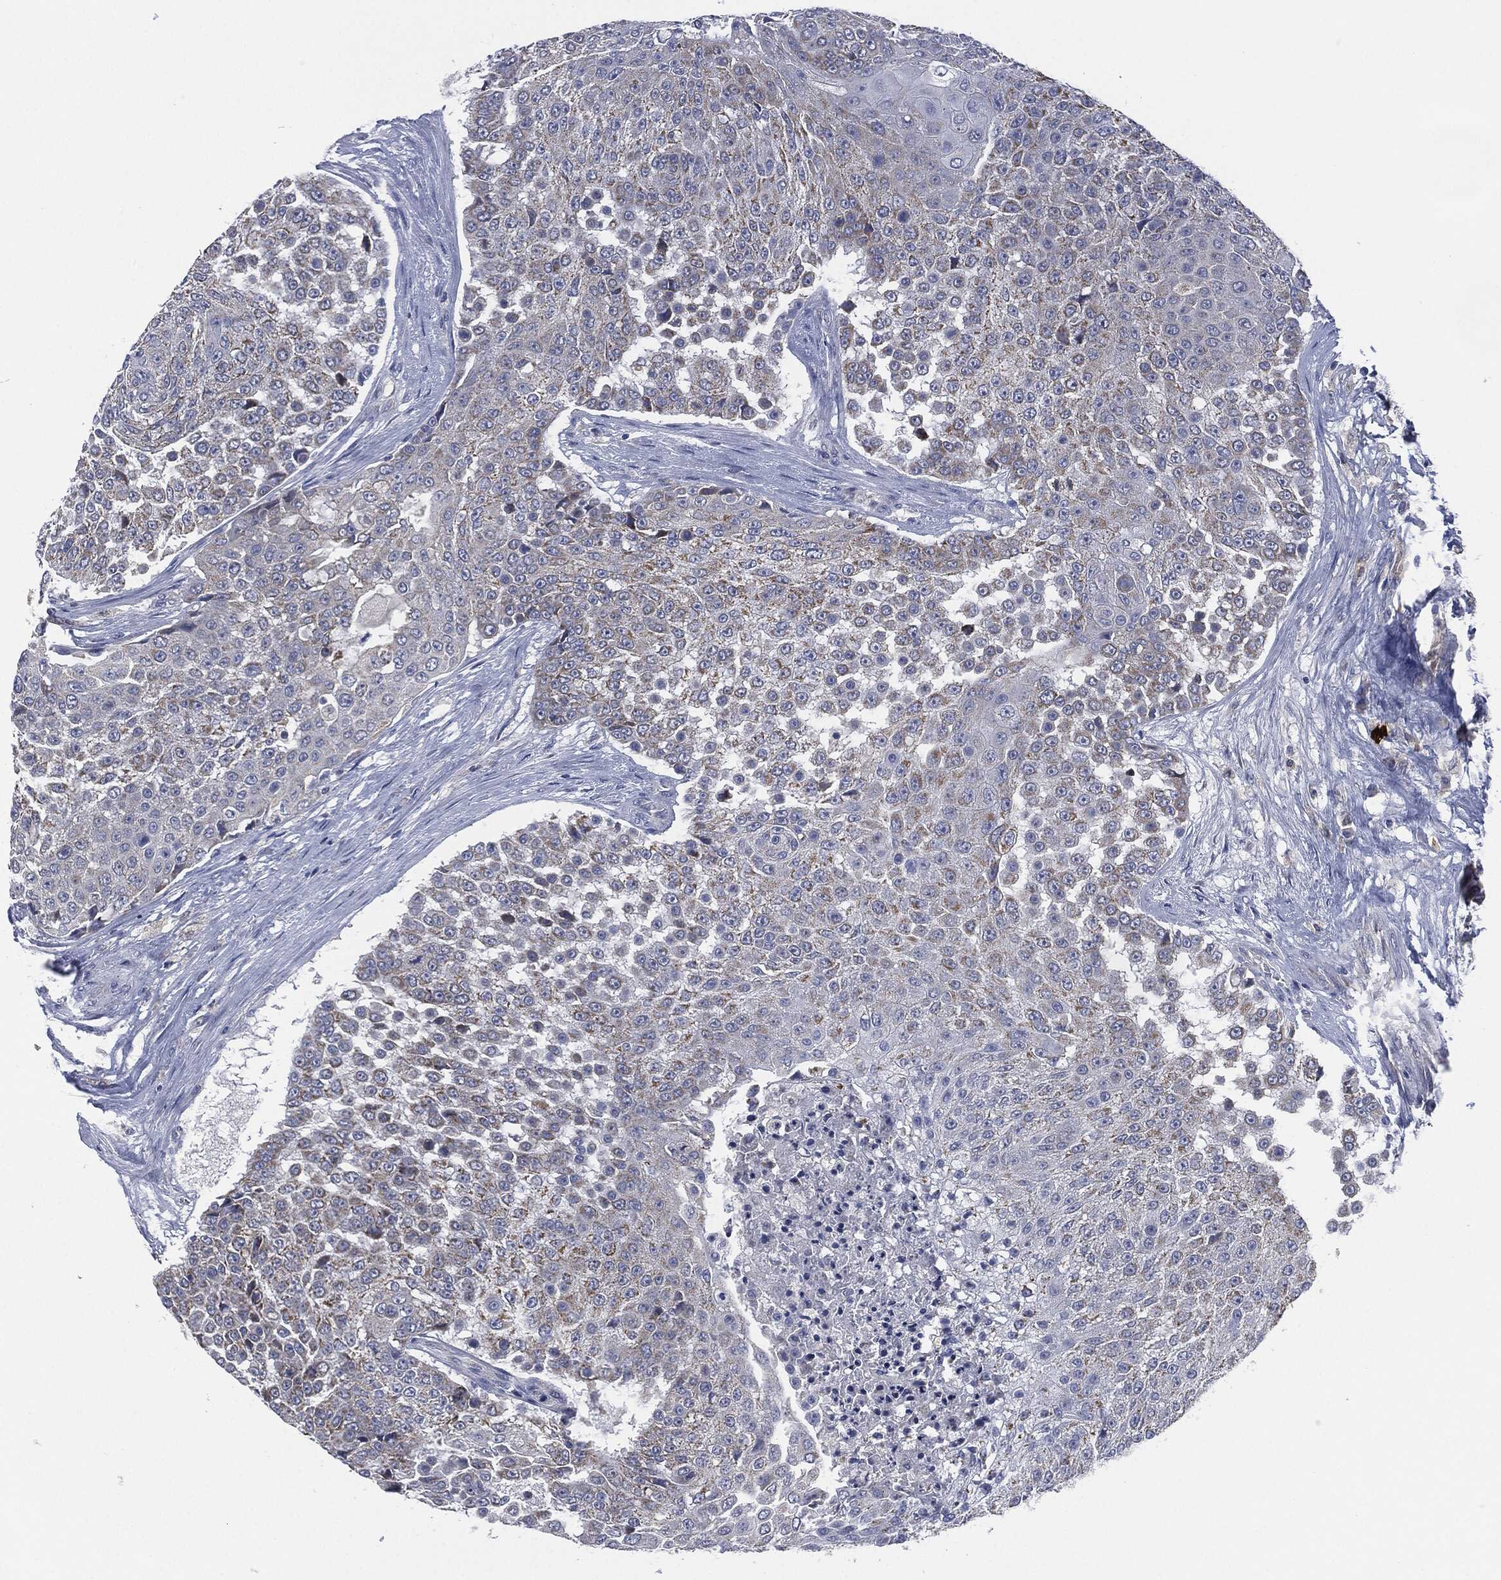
{"staining": {"intensity": "moderate", "quantity": "<25%", "location": "cytoplasmic/membranous"}, "tissue": "urothelial cancer", "cell_type": "Tumor cells", "image_type": "cancer", "snomed": [{"axis": "morphology", "description": "Urothelial carcinoma, High grade"}, {"axis": "topography", "description": "Urinary bladder"}], "caption": "This is a micrograph of immunohistochemistry staining of high-grade urothelial carcinoma, which shows moderate staining in the cytoplasmic/membranous of tumor cells.", "gene": "SIGLEC9", "patient": {"sex": "female", "age": 63}}